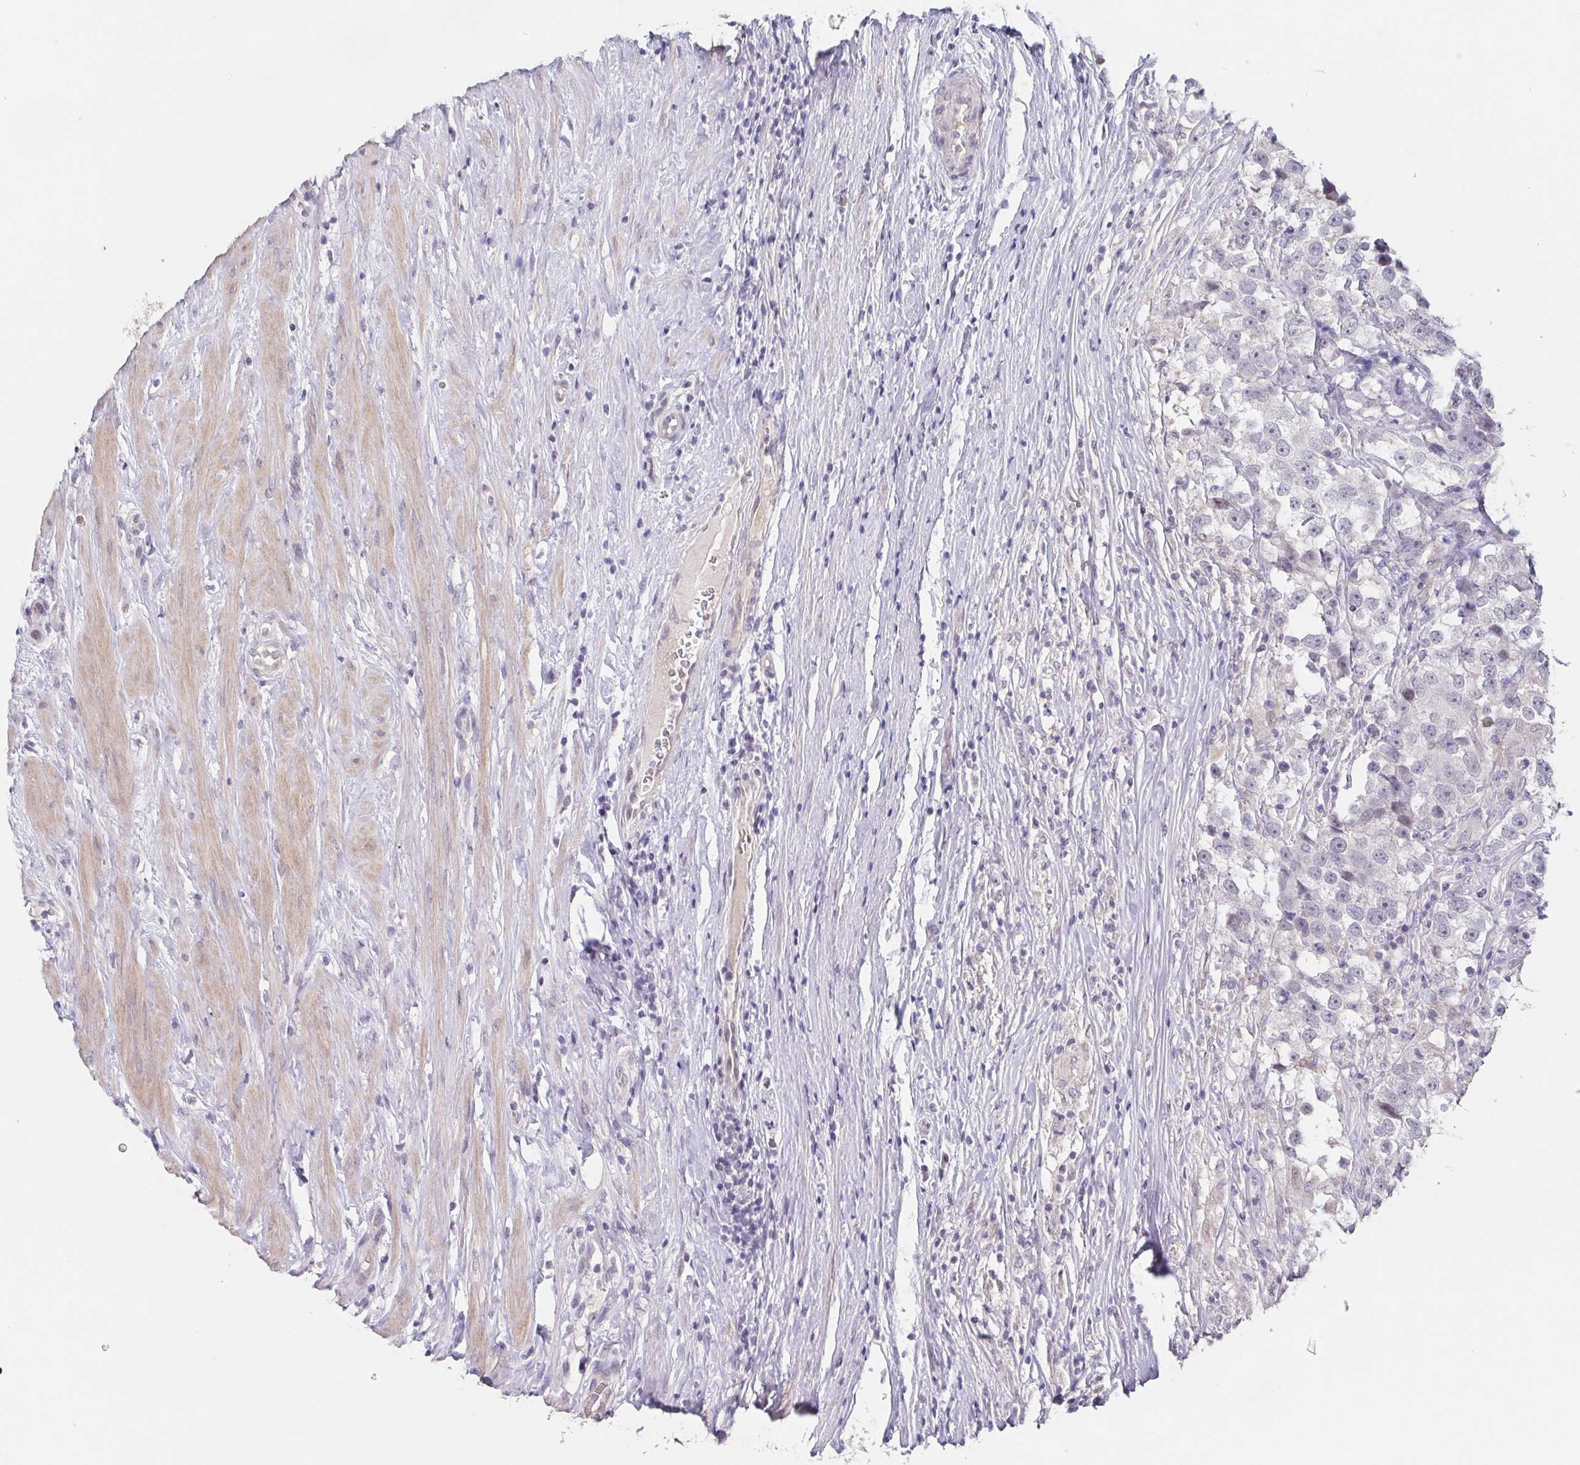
{"staining": {"intensity": "negative", "quantity": "none", "location": "none"}, "tissue": "testis cancer", "cell_type": "Tumor cells", "image_type": "cancer", "snomed": [{"axis": "morphology", "description": "Seminoma, NOS"}, {"axis": "topography", "description": "Testis"}], "caption": "This is an immunohistochemistry (IHC) histopathology image of human testis seminoma. There is no positivity in tumor cells.", "gene": "GHRL", "patient": {"sex": "male", "age": 46}}